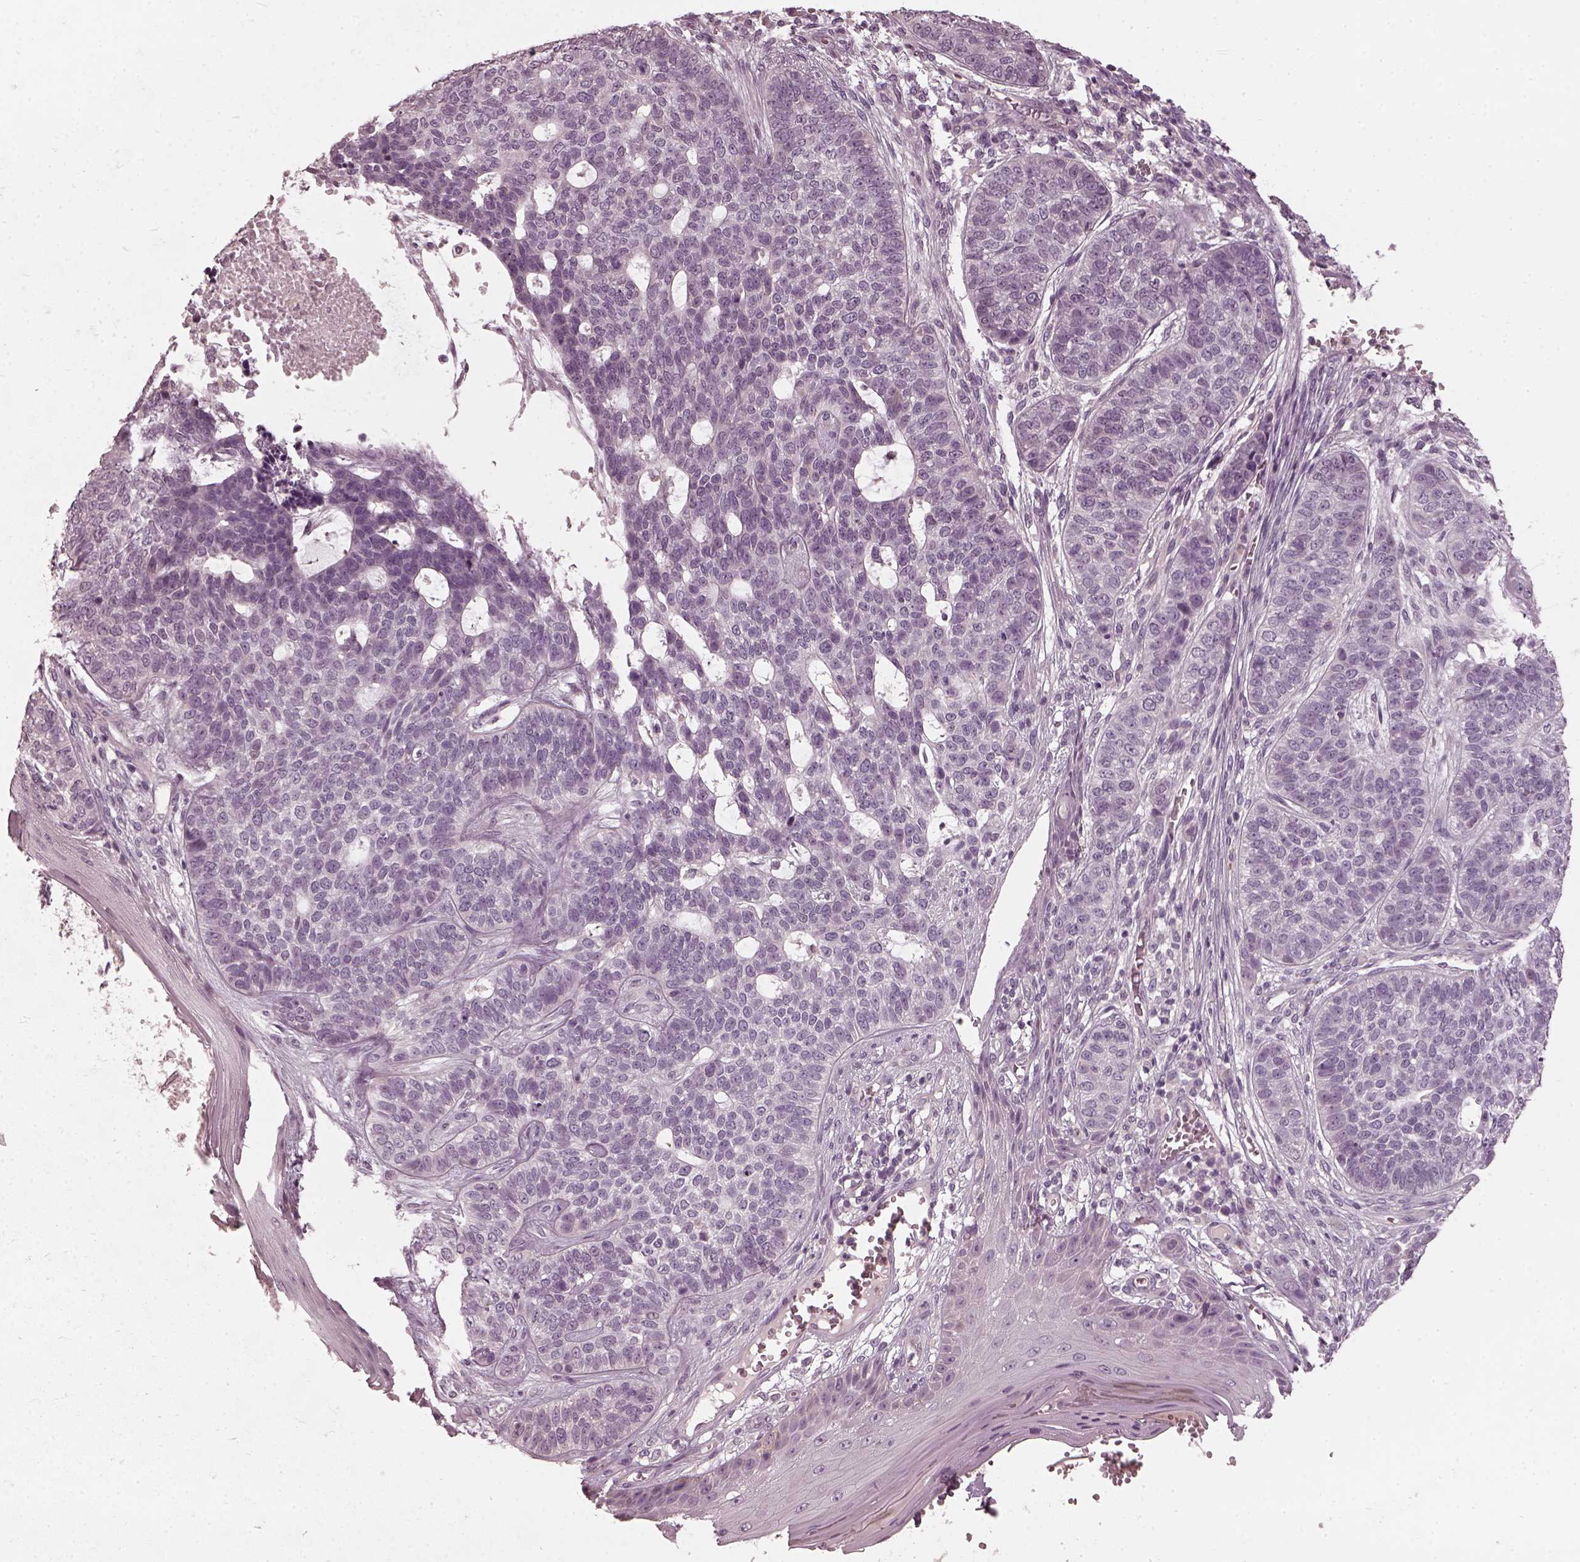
{"staining": {"intensity": "negative", "quantity": "none", "location": "none"}, "tissue": "skin cancer", "cell_type": "Tumor cells", "image_type": "cancer", "snomed": [{"axis": "morphology", "description": "Basal cell carcinoma"}, {"axis": "topography", "description": "Skin"}], "caption": "This image is of skin cancer (basal cell carcinoma) stained with immunohistochemistry (IHC) to label a protein in brown with the nuclei are counter-stained blue. There is no positivity in tumor cells. Nuclei are stained in blue.", "gene": "CHIT1", "patient": {"sex": "female", "age": 69}}